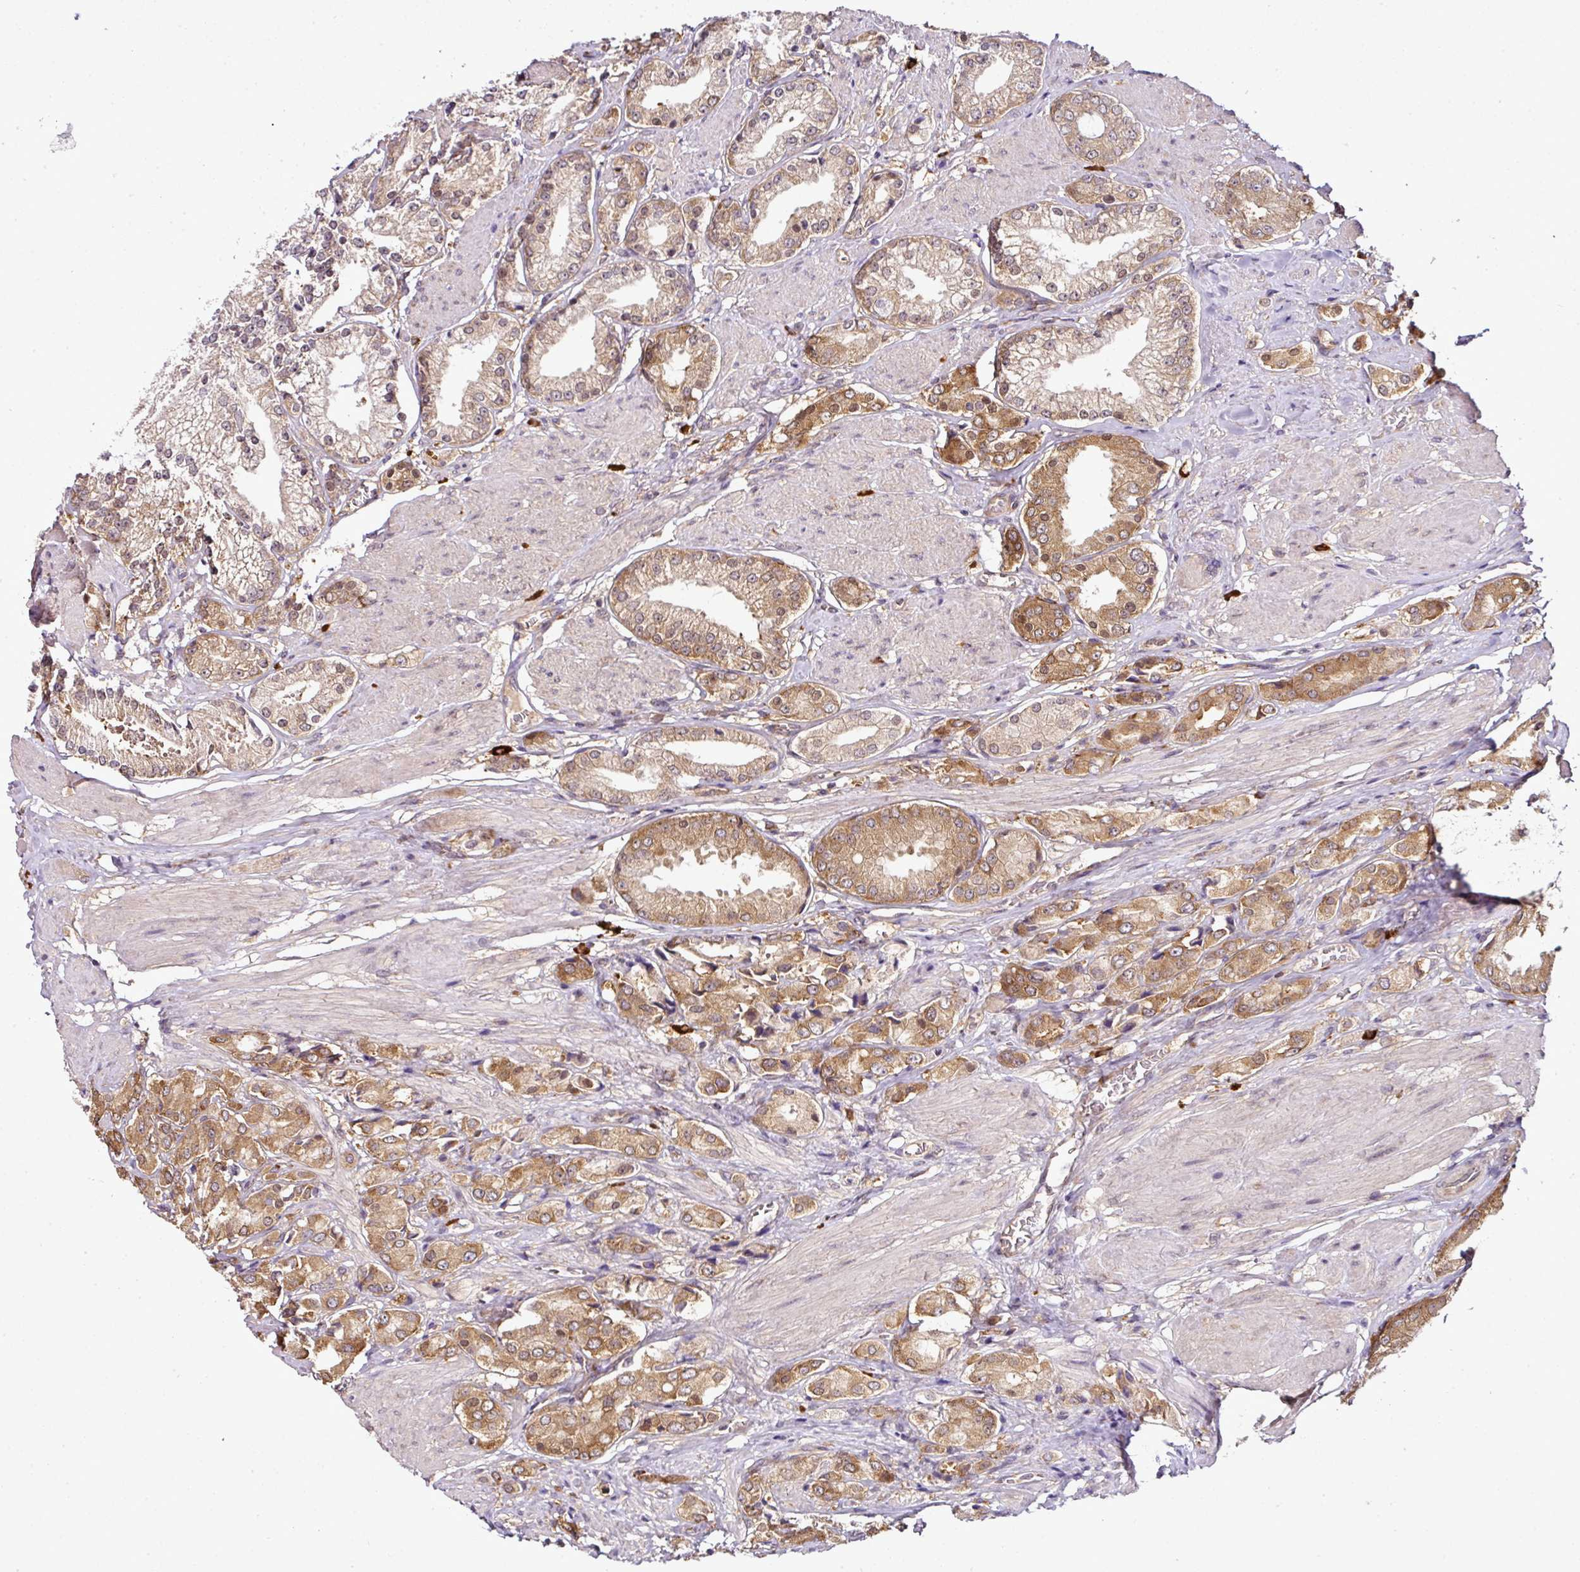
{"staining": {"intensity": "moderate", "quantity": "25%-75%", "location": "cytoplasmic/membranous"}, "tissue": "prostate cancer", "cell_type": "Tumor cells", "image_type": "cancer", "snomed": [{"axis": "morphology", "description": "Adenocarcinoma, High grade"}, {"axis": "topography", "description": "Prostate and seminal vesicle, NOS"}], "caption": "A medium amount of moderate cytoplasmic/membranous expression is identified in about 25%-75% of tumor cells in adenocarcinoma (high-grade) (prostate) tissue.", "gene": "RBM4B", "patient": {"sex": "male", "age": 64}}